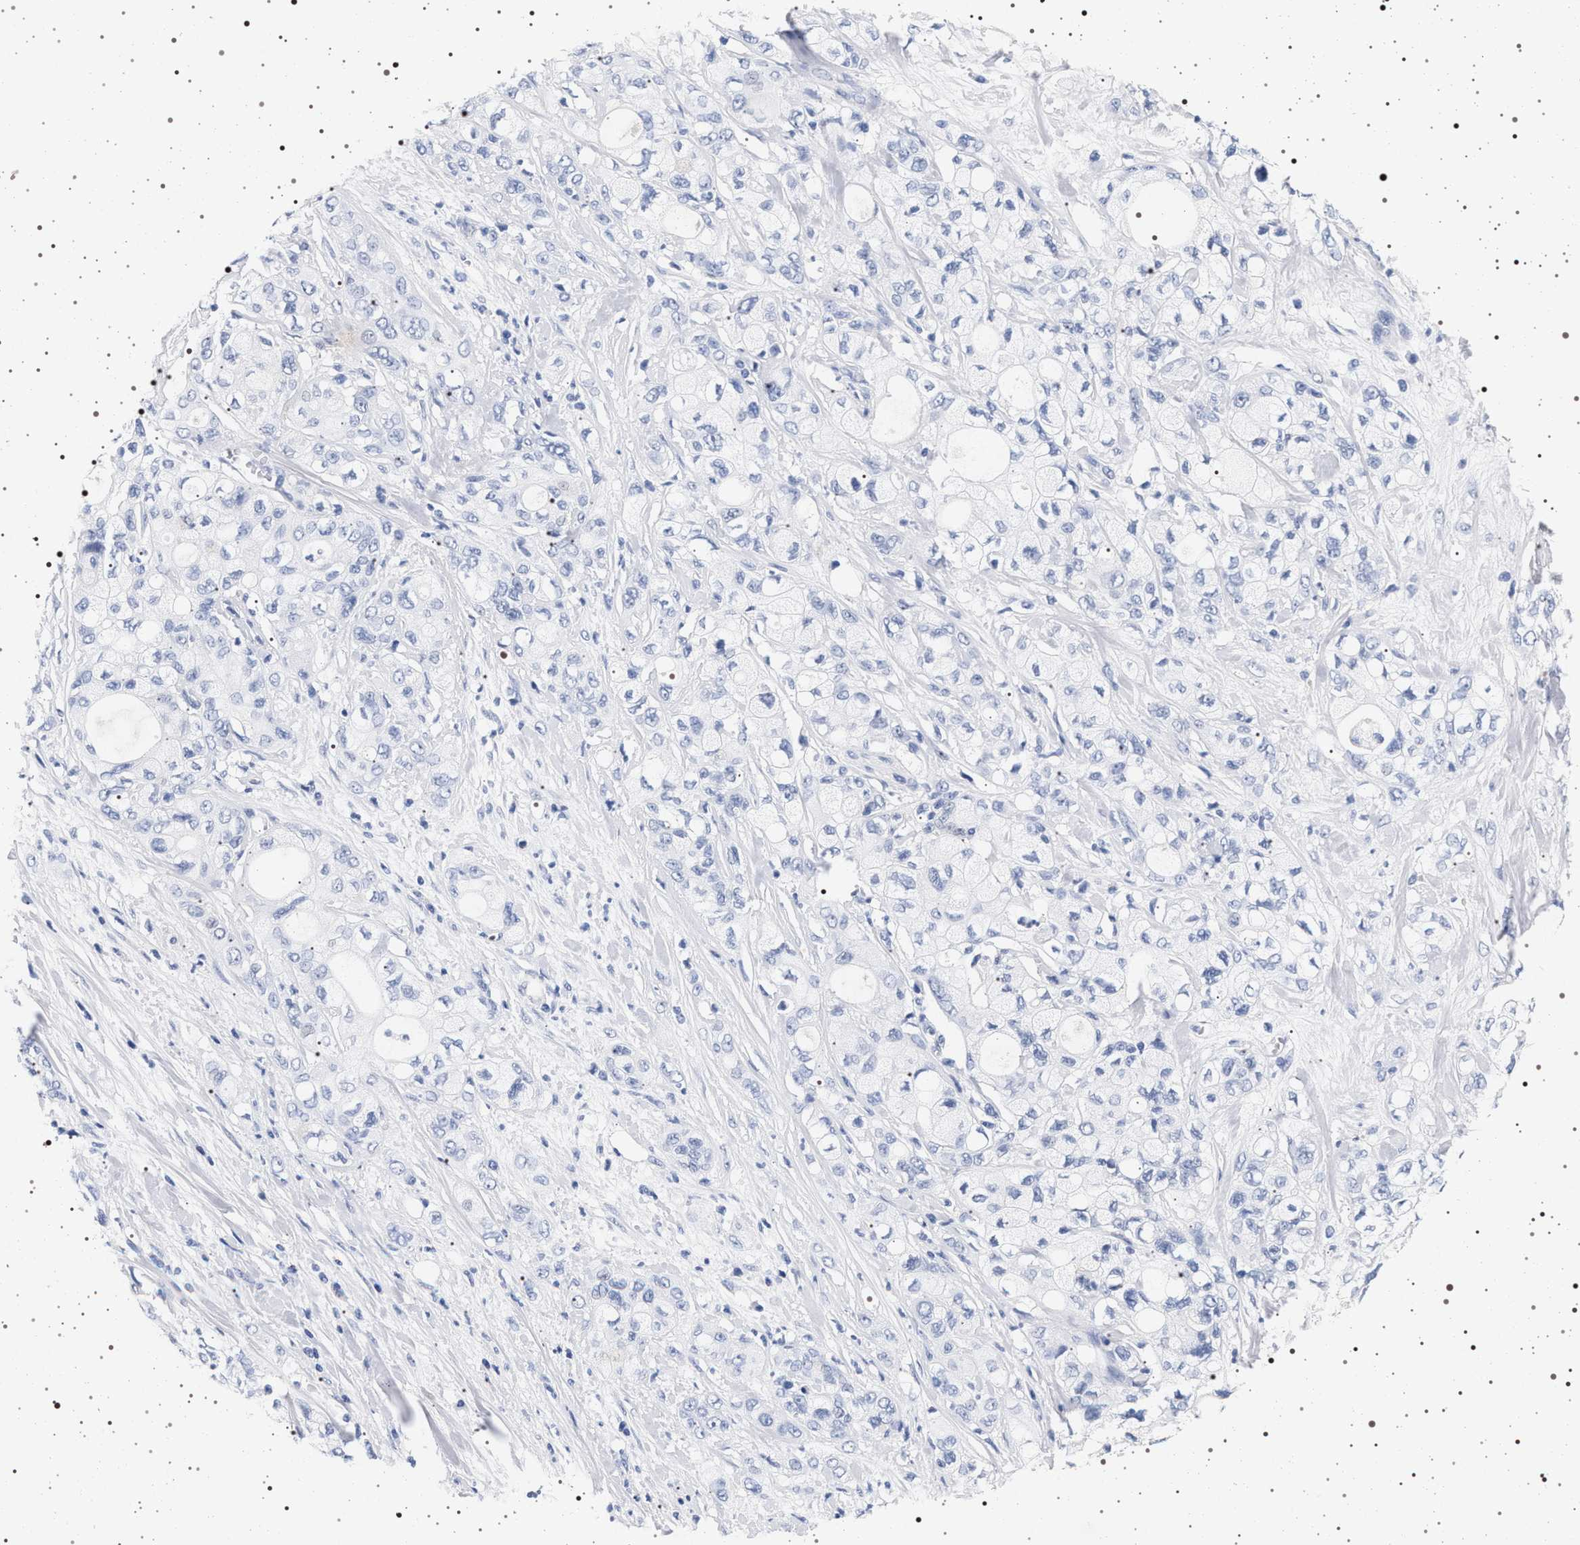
{"staining": {"intensity": "negative", "quantity": "none", "location": "none"}, "tissue": "pancreatic cancer", "cell_type": "Tumor cells", "image_type": "cancer", "snomed": [{"axis": "morphology", "description": "Adenocarcinoma, NOS"}, {"axis": "topography", "description": "Pancreas"}], "caption": "Photomicrograph shows no protein expression in tumor cells of pancreatic adenocarcinoma tissue. (Stains: DAB (3,3'-diaminobenzidine) immunohistochemistry with hematoxylin counter stain, Microscopy: brightfield microscopy at high magnification).", "gene": "MAPK10", "patient": {"sex": "male", "age": 70}}